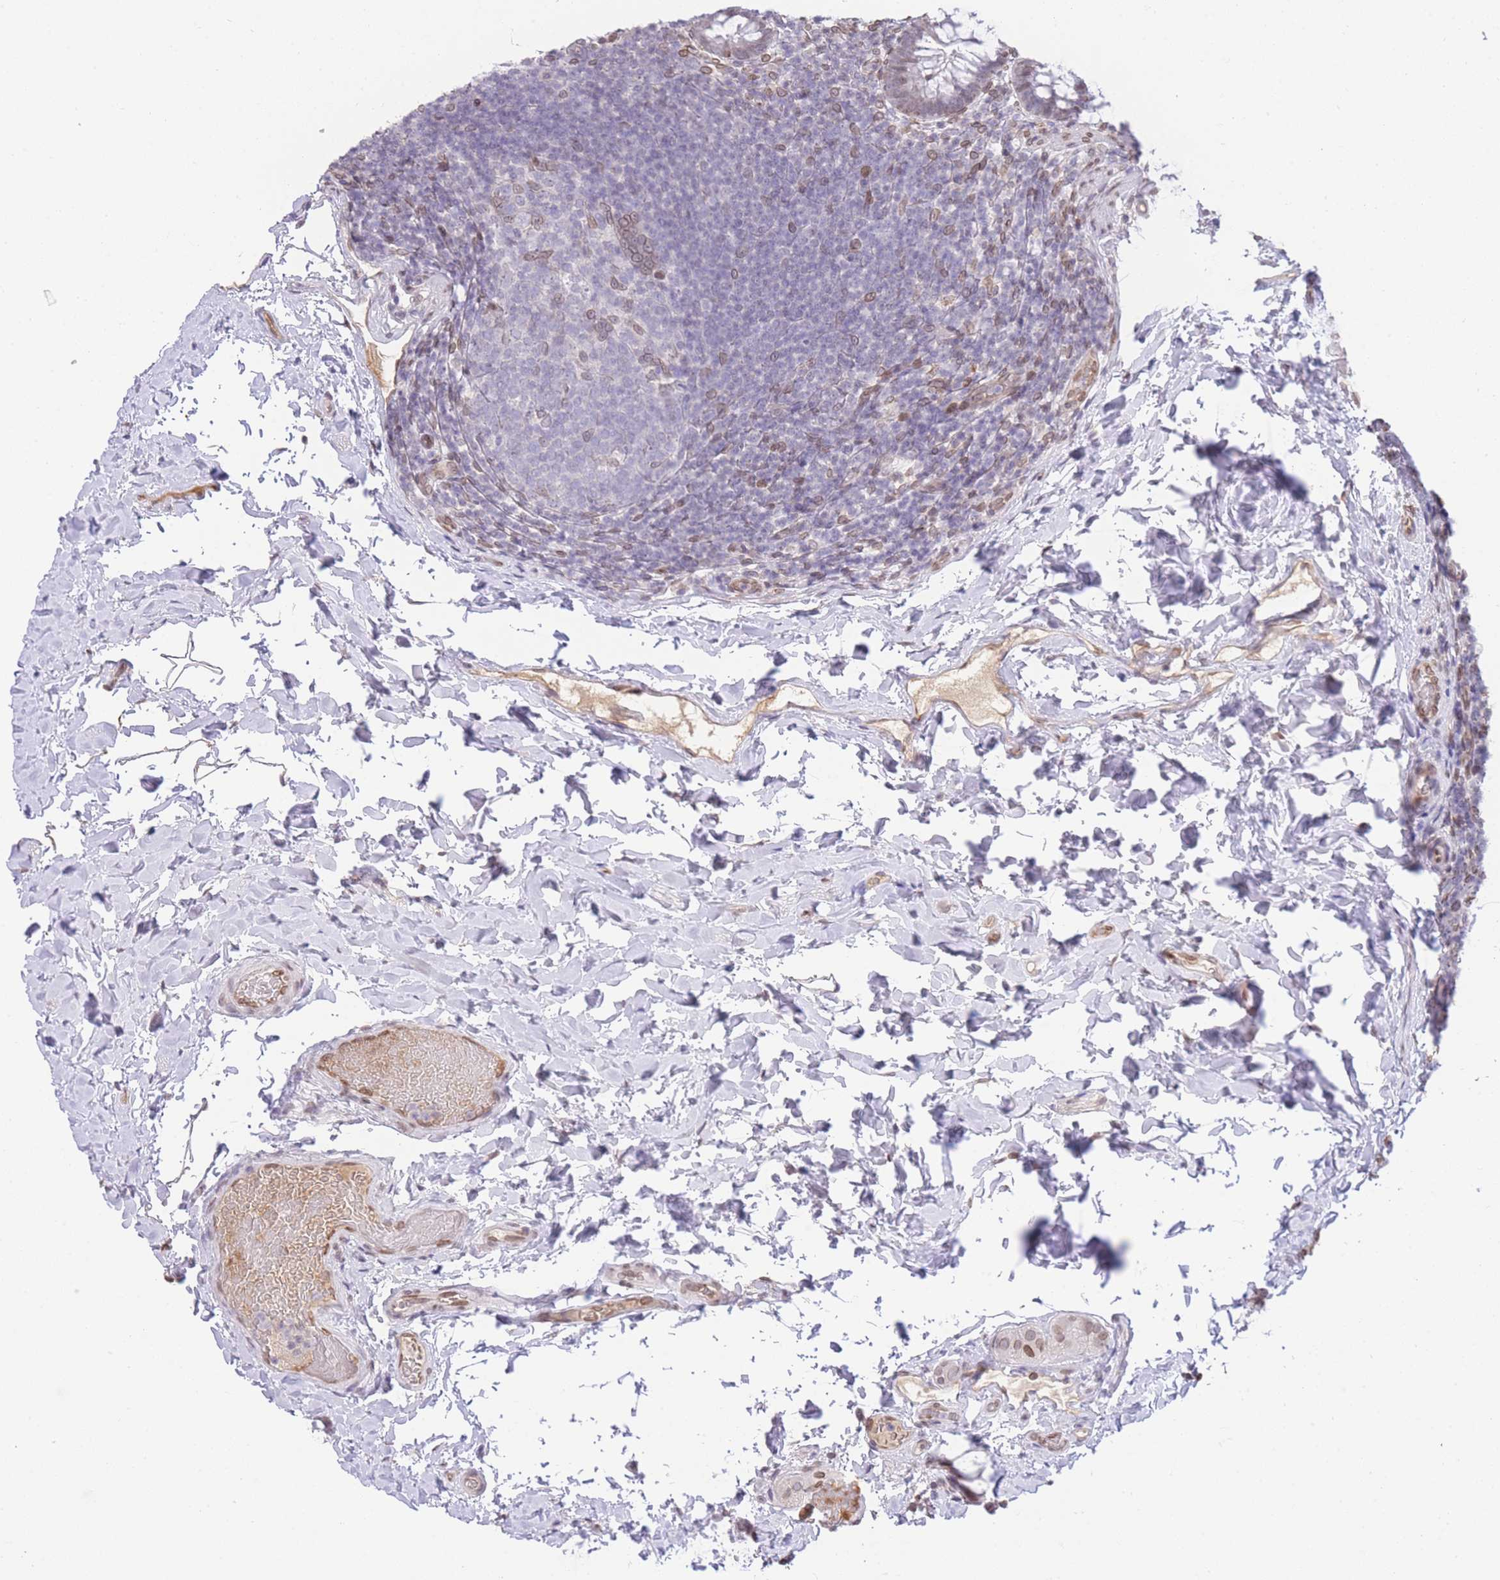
{"staining": {"intensity": "moderate", "quantity": ">75%", "location": "nuclear"}, "tissue": "colon", "cell_type": "Endothelial cells", "image_type": "normal", "snomed": [{"axis": "morphology", "description": "Normal tissue, NOS"}, {"axis": "topography", "description": "Colon"}], "caption": "Endothelial cells demonstrate medium levels of moderate nuclear expression in about >75% of cells in normal human colon. (brown staining indicates protein expression, while blue staining denotes nuclei).", "gene": "OR10AD1", "patient": {"sex": "male", "age": 46}}